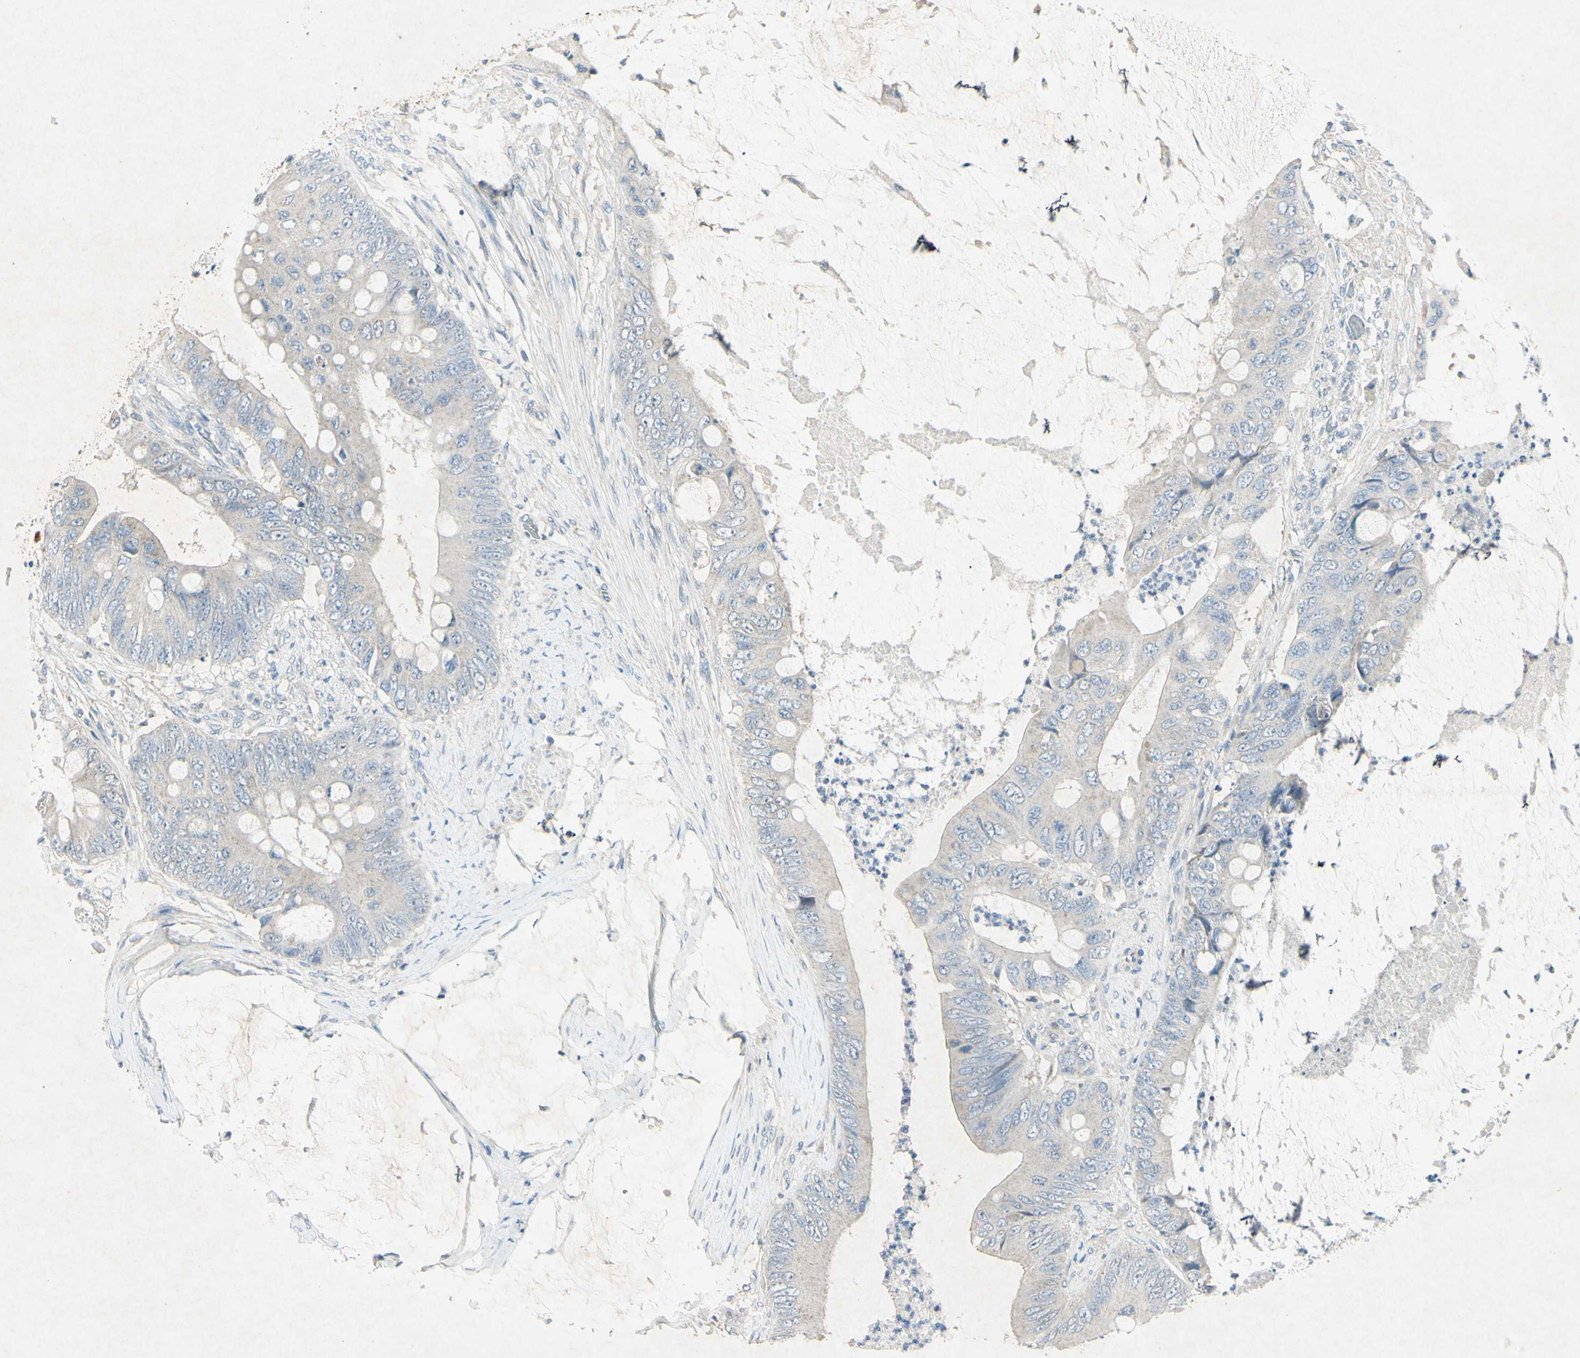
{"staining": {"intensity": "negative", "quantity": "none", "location": "none"}, "tissue": "colorectal cancer", "cell_type": "Tumor cells", "image_type": "cancer", "snomed": [{"axis": "morphology", "description": "Adenocarcinoma, NOS"}, {"axis": "topography", "description": "Rectum"}], "caption": "An IHC image of colorectal cancer is shown. There is no staining in tumor cells of colorectal cancer.", "gene": "SNAP91", "patient": {"sex": "female", "age": 77}}